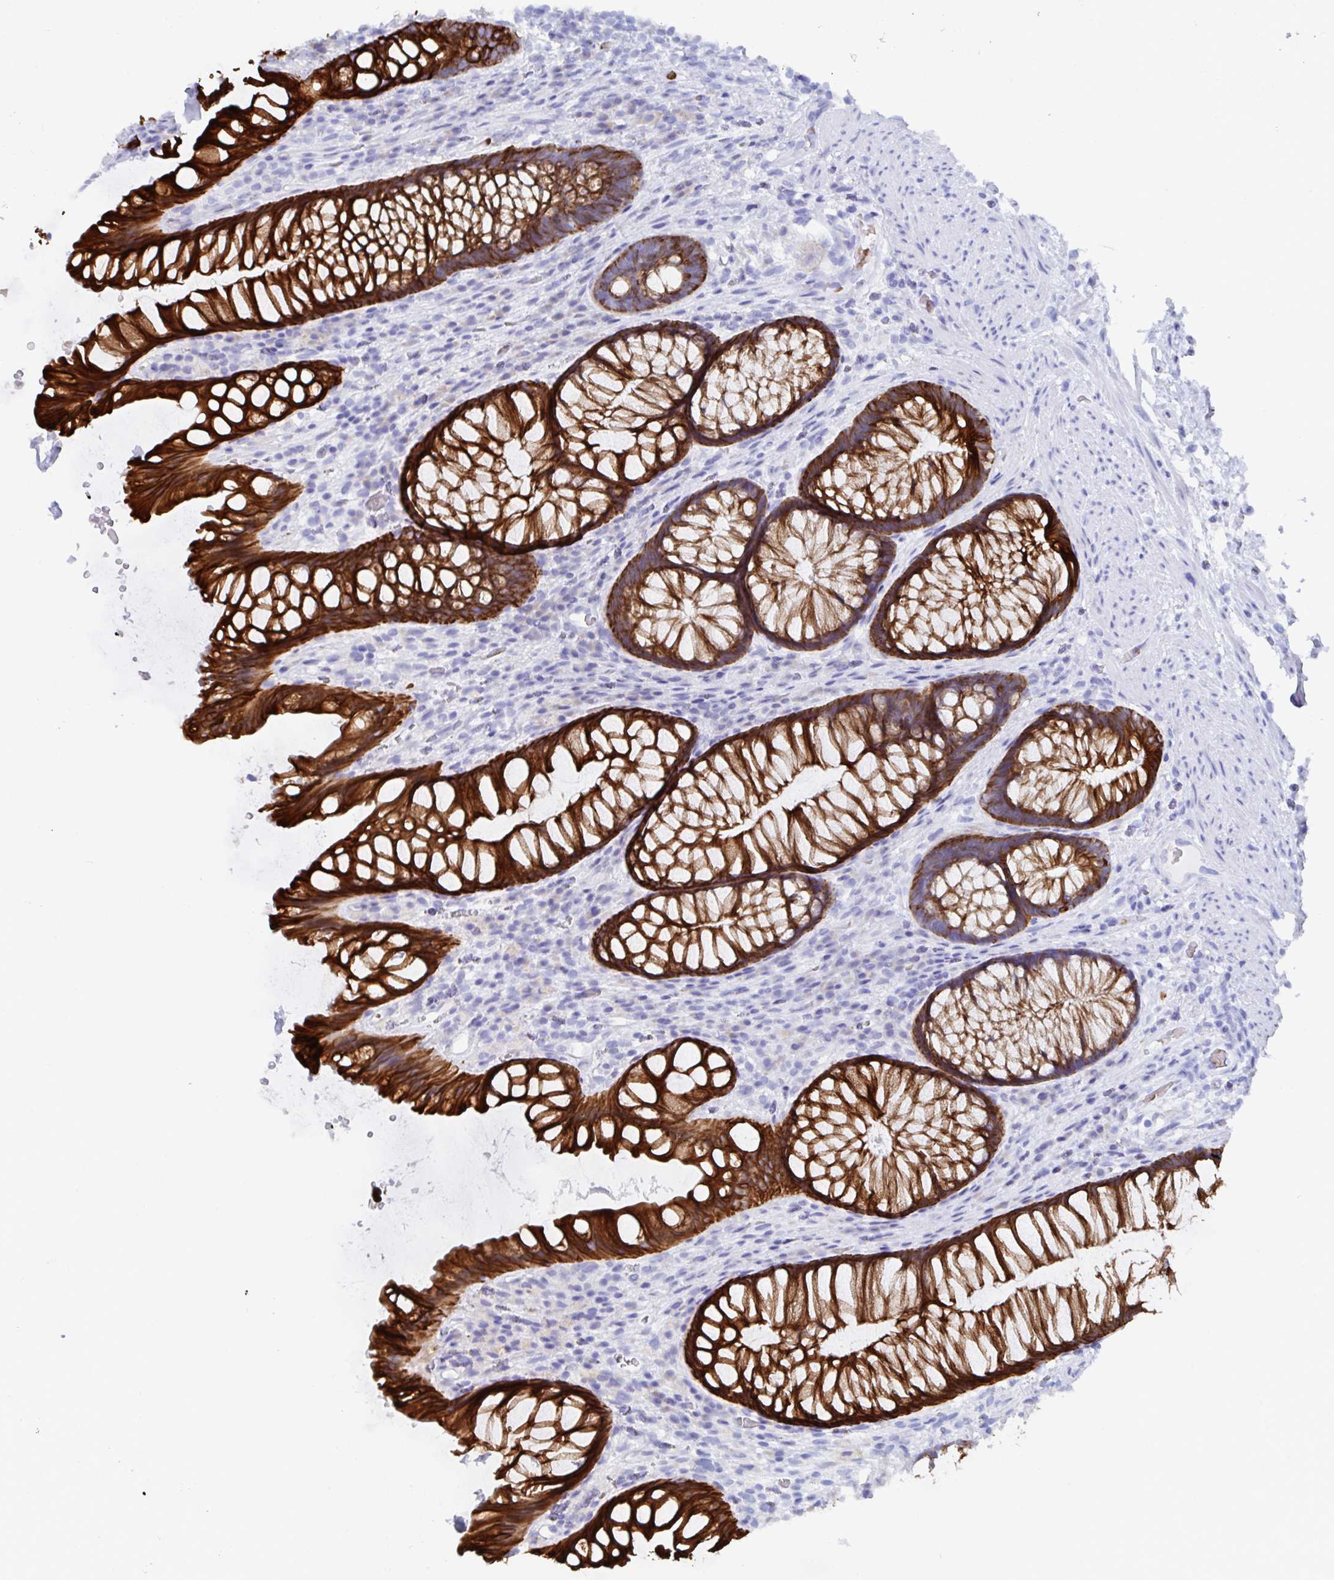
{"staining": {"intensity": "strong", "quantity": ">75%", "location": "cytoplasmic/membranous"}, "tissue": "rectum", "cell_type": "Glandular cells", "image_type": "normal", "snomed": [{"axis": "morphology", "description": "Normal tissue, NOS"}, {"axis": "topography", "description": "Rectum"}], "caption": "Immunohistochemical staining of benign human rectum shows >75% levels of strong cytoplasmic/membranous protein positivity in approximately >75% of glandular cells.", "gene": "CLDN8", "patient": {"sex": "male", "age": 53}}